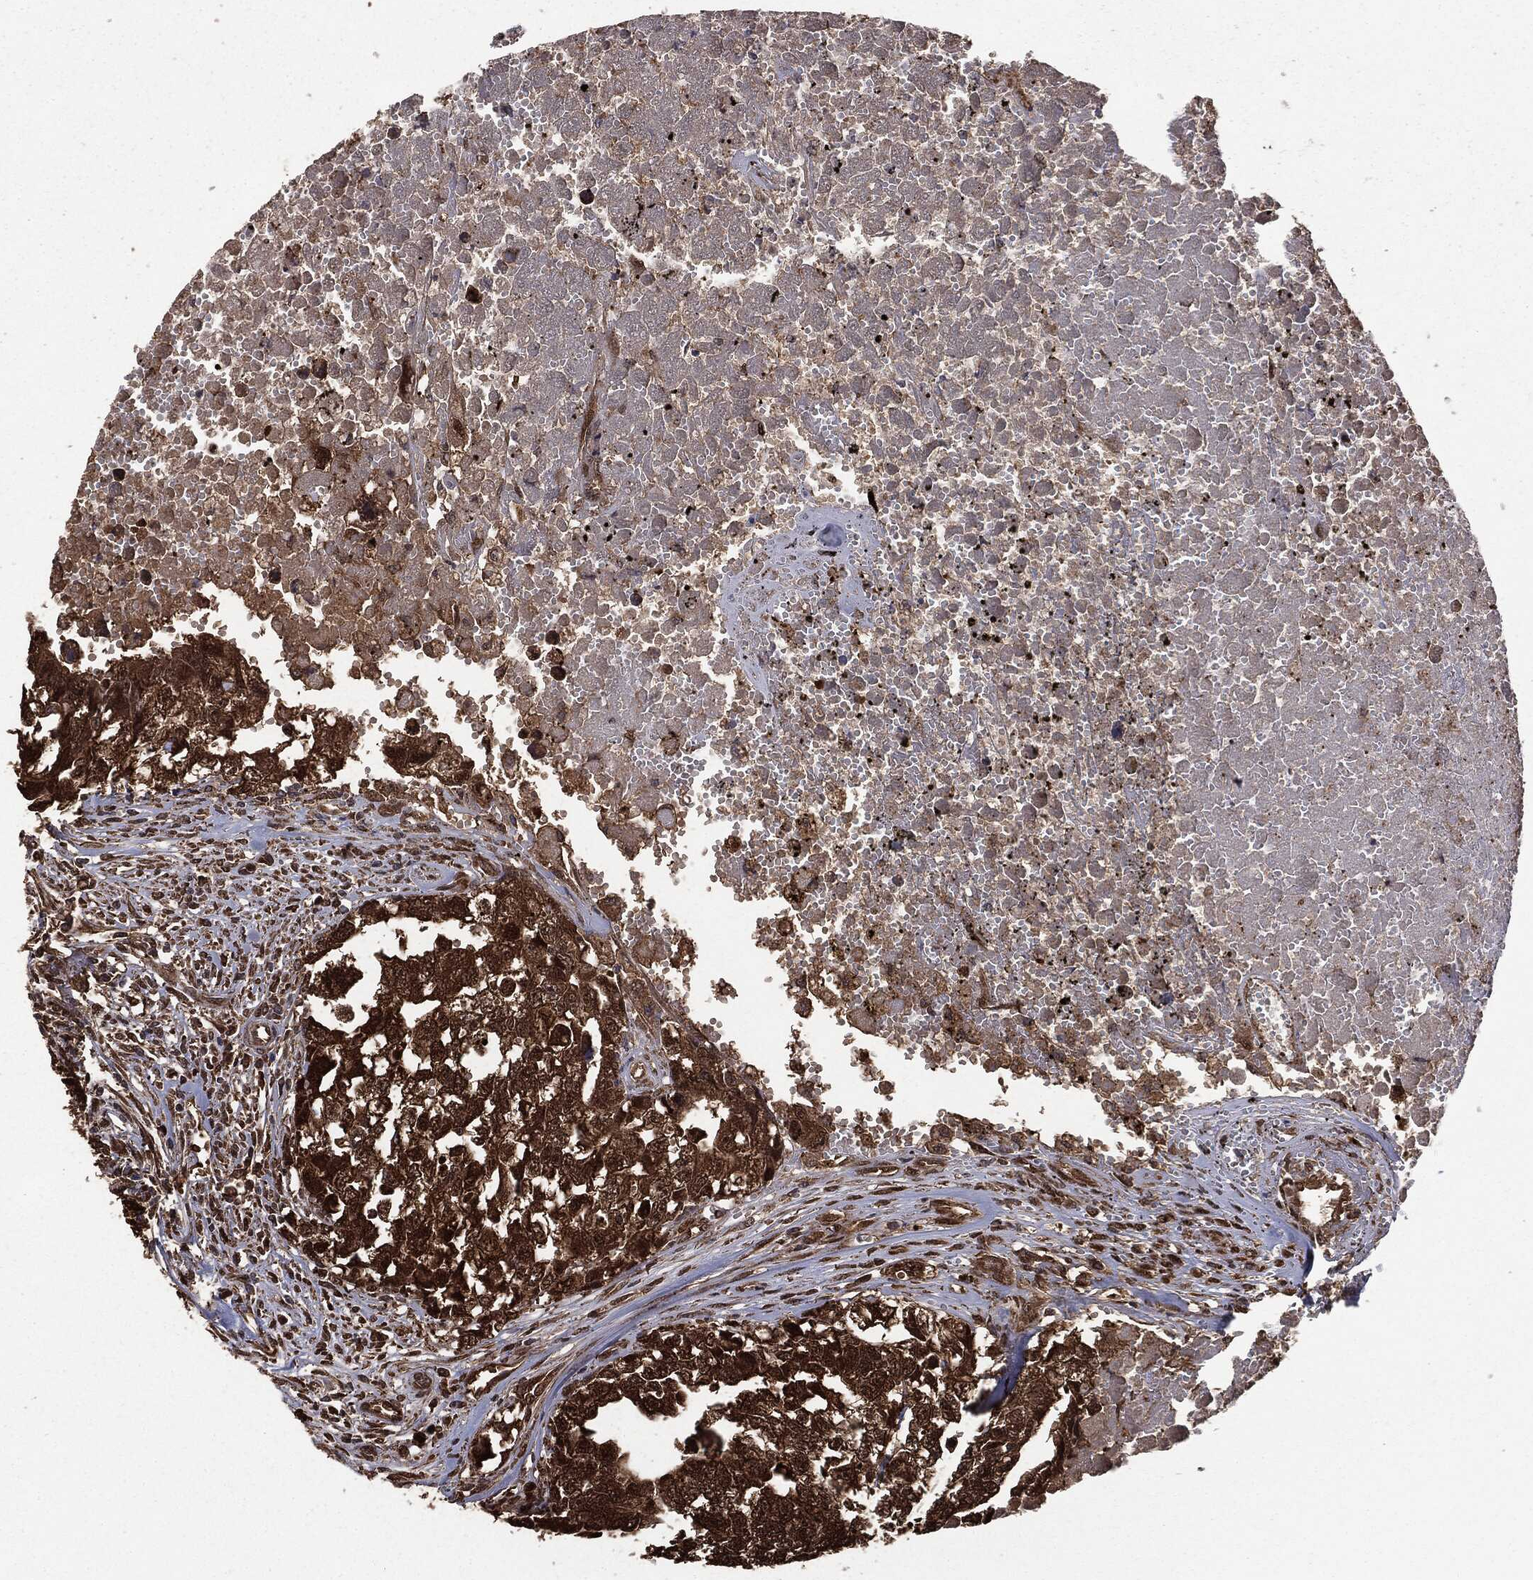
{"staining": {"intensity": "strong", "quantity": ">75%", "location": "cytoplasmic/membranous"}, "tissue": "testis cancer", "cell_type": "Tumor cells", "image_type": "cancer", "snomed": [{"axis": "morphology", "description": "Seminoma, NOS"}, {"axis": "morphology", "description": "Carcinoma, Embryonal, NOS"}, {"axis": "topography", "description": "Testis"}], "caption": "Immunohistochemistry (IHC) photomicrograph of neoplastic tissue: embryonal carcinoma (testis) stained using IHC reveals high levels of strong protein expression localized specifically in the cytoplasmic/membranous of tumor cells, appearing as a cytoplasmic/membranous brown color.", "gene": "NME1", "patient": {"sex": "male", "age": 22}}